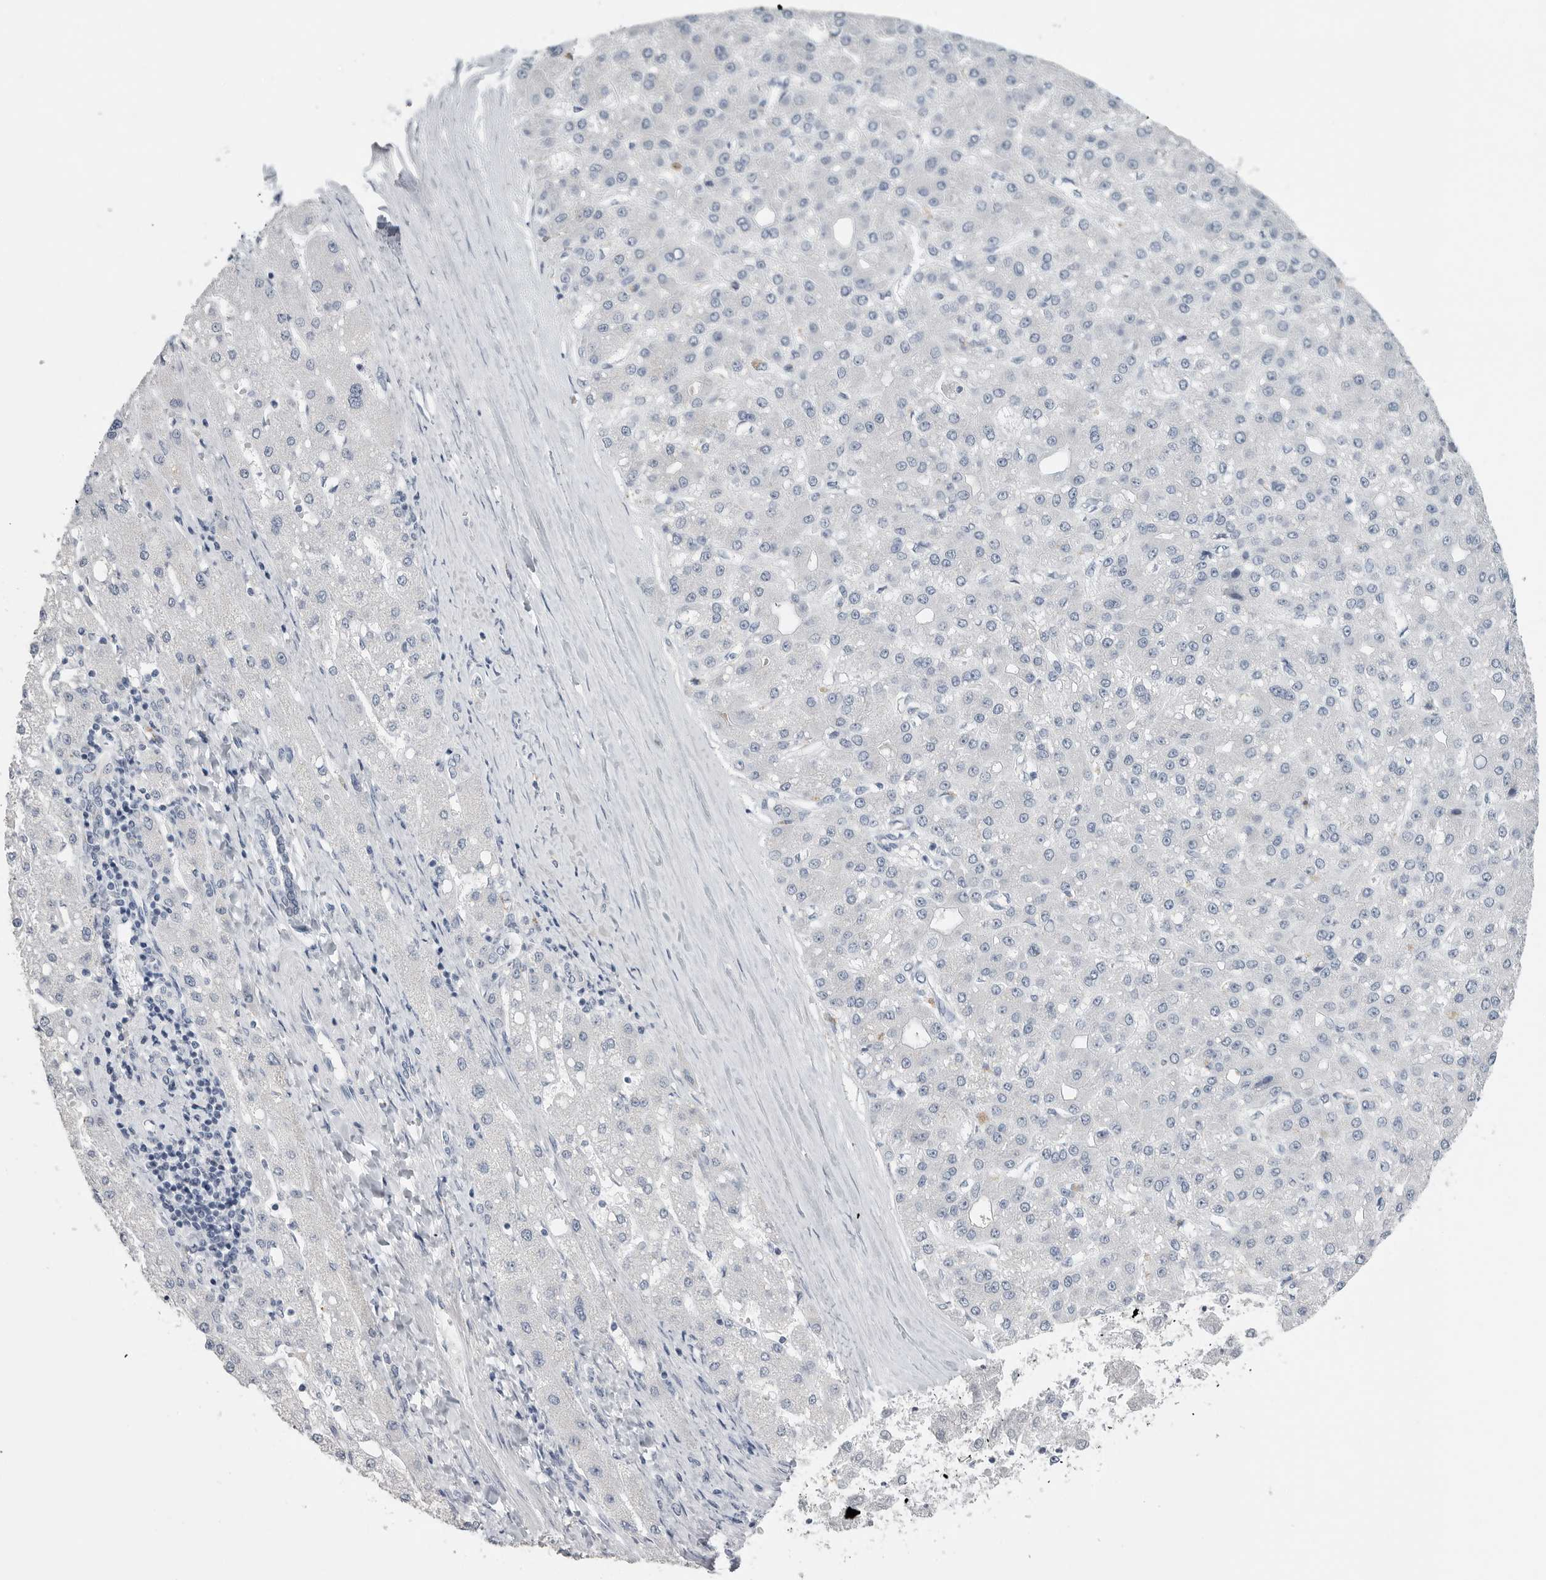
{"staining": {"intensity": "negative", "quantity": "none", "location": "none"}, "tissue": "liver cancer", "cell_type": "Tumor cells", "image_type": "cancer", "snomed": [{"axis": "morphology", "description": "Carcinoma, Hepatocellular, NOS"}, {"axis": "topography", "description": "Liver"}], "caption": "Tumor cells are negative for protein expression in human liver cancer (hepatocellular carcinoma).", "gene": "TIMP1", "patient": {"sex": "male", "age": 67}}